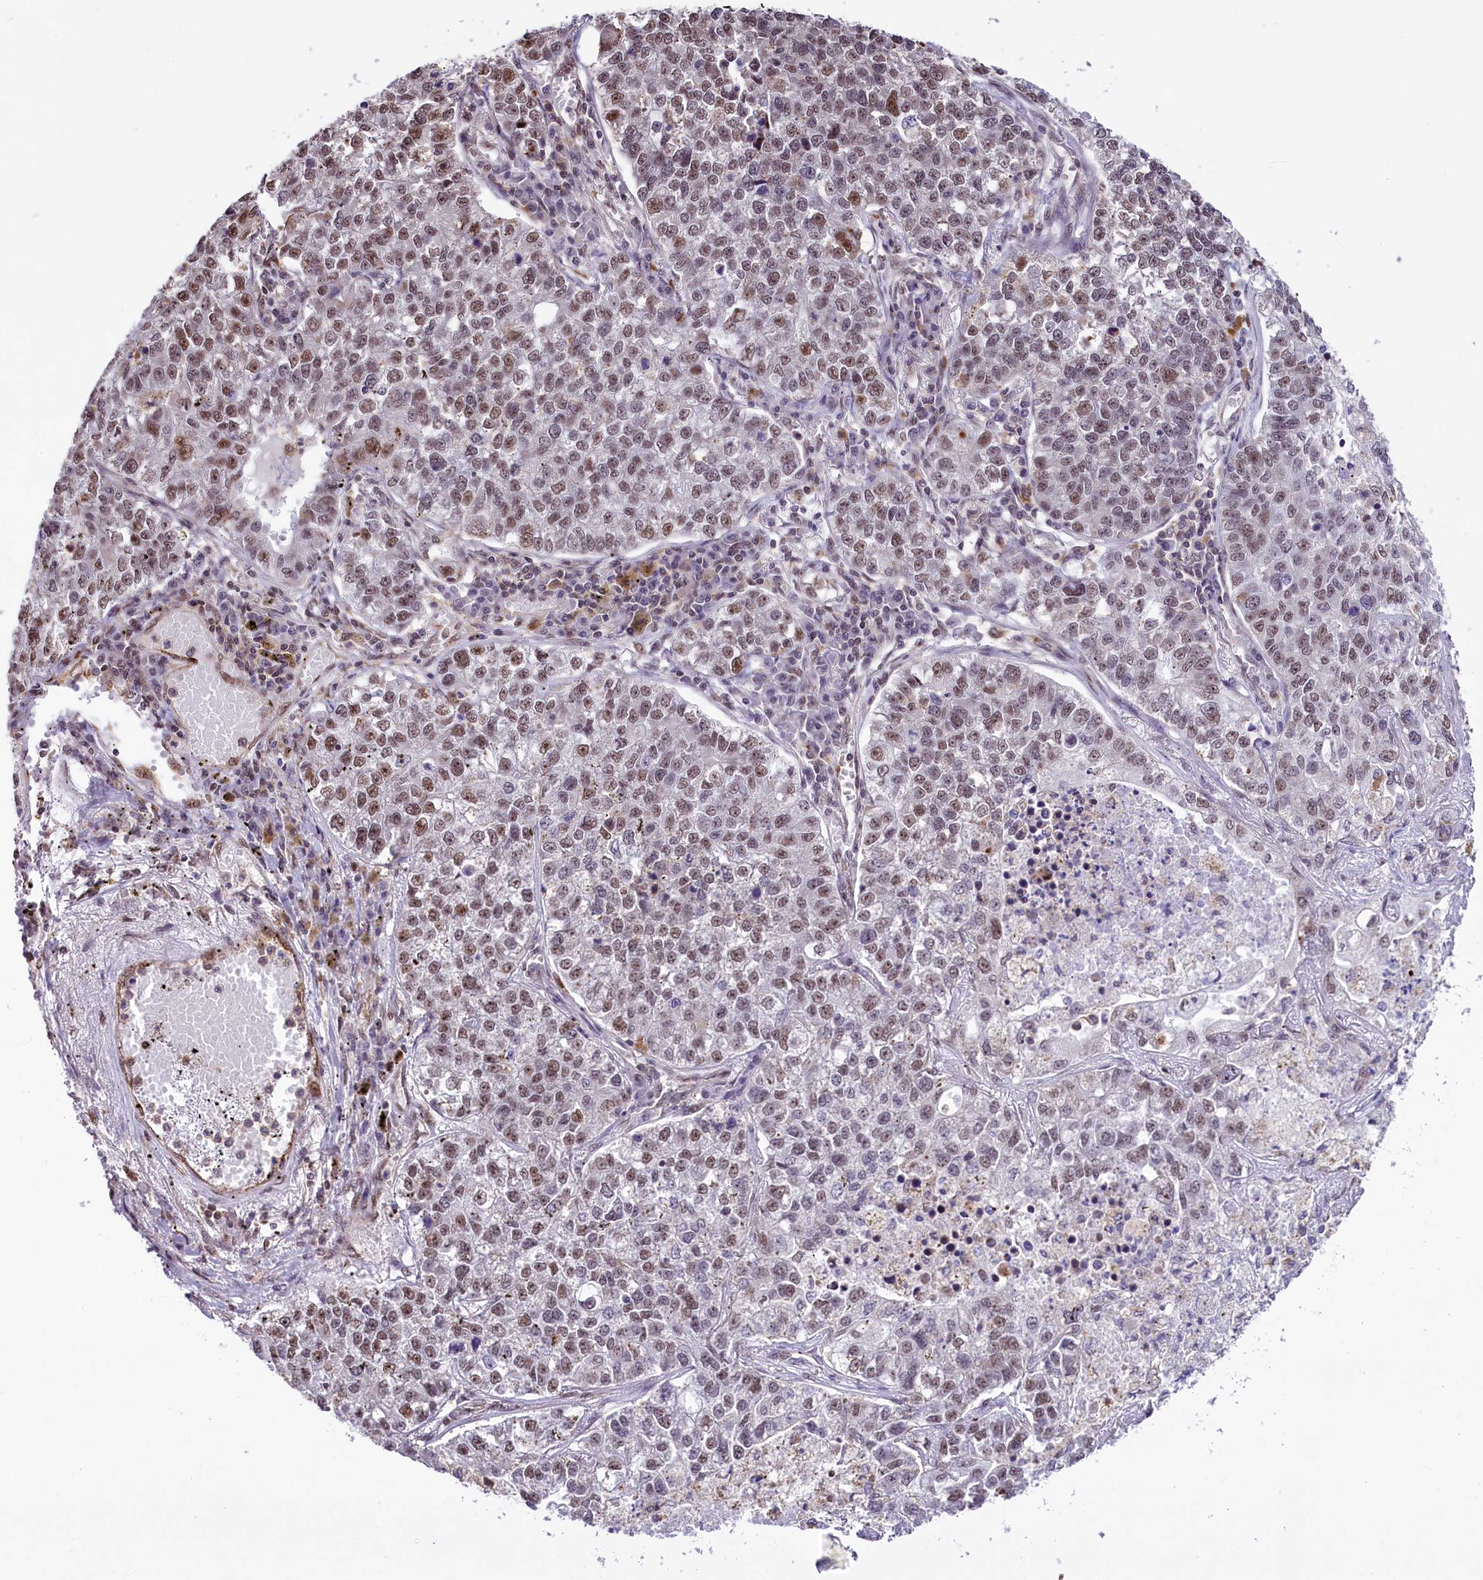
{"staining": {"intensity": "moderate", "quantity": "<25%", "location": "nuclear"}, "tissue": "lung cancer", "cell_type": "Tumor cells", "image_type": "cancer", "snomed": [{"axis": "morphology", "description": "Adenocarcinoma, NOS"}, {"axis": "topography", "description": "Lung"}], "caption": "Approximately <25% of tumor cells in adenocarcinoma (lung) exhibit moderate nuclear protein expression as visualized by brown immunohistochemical staining.", "gene": "MRPL54", "patient": {"sex": "male", "age": 49}}